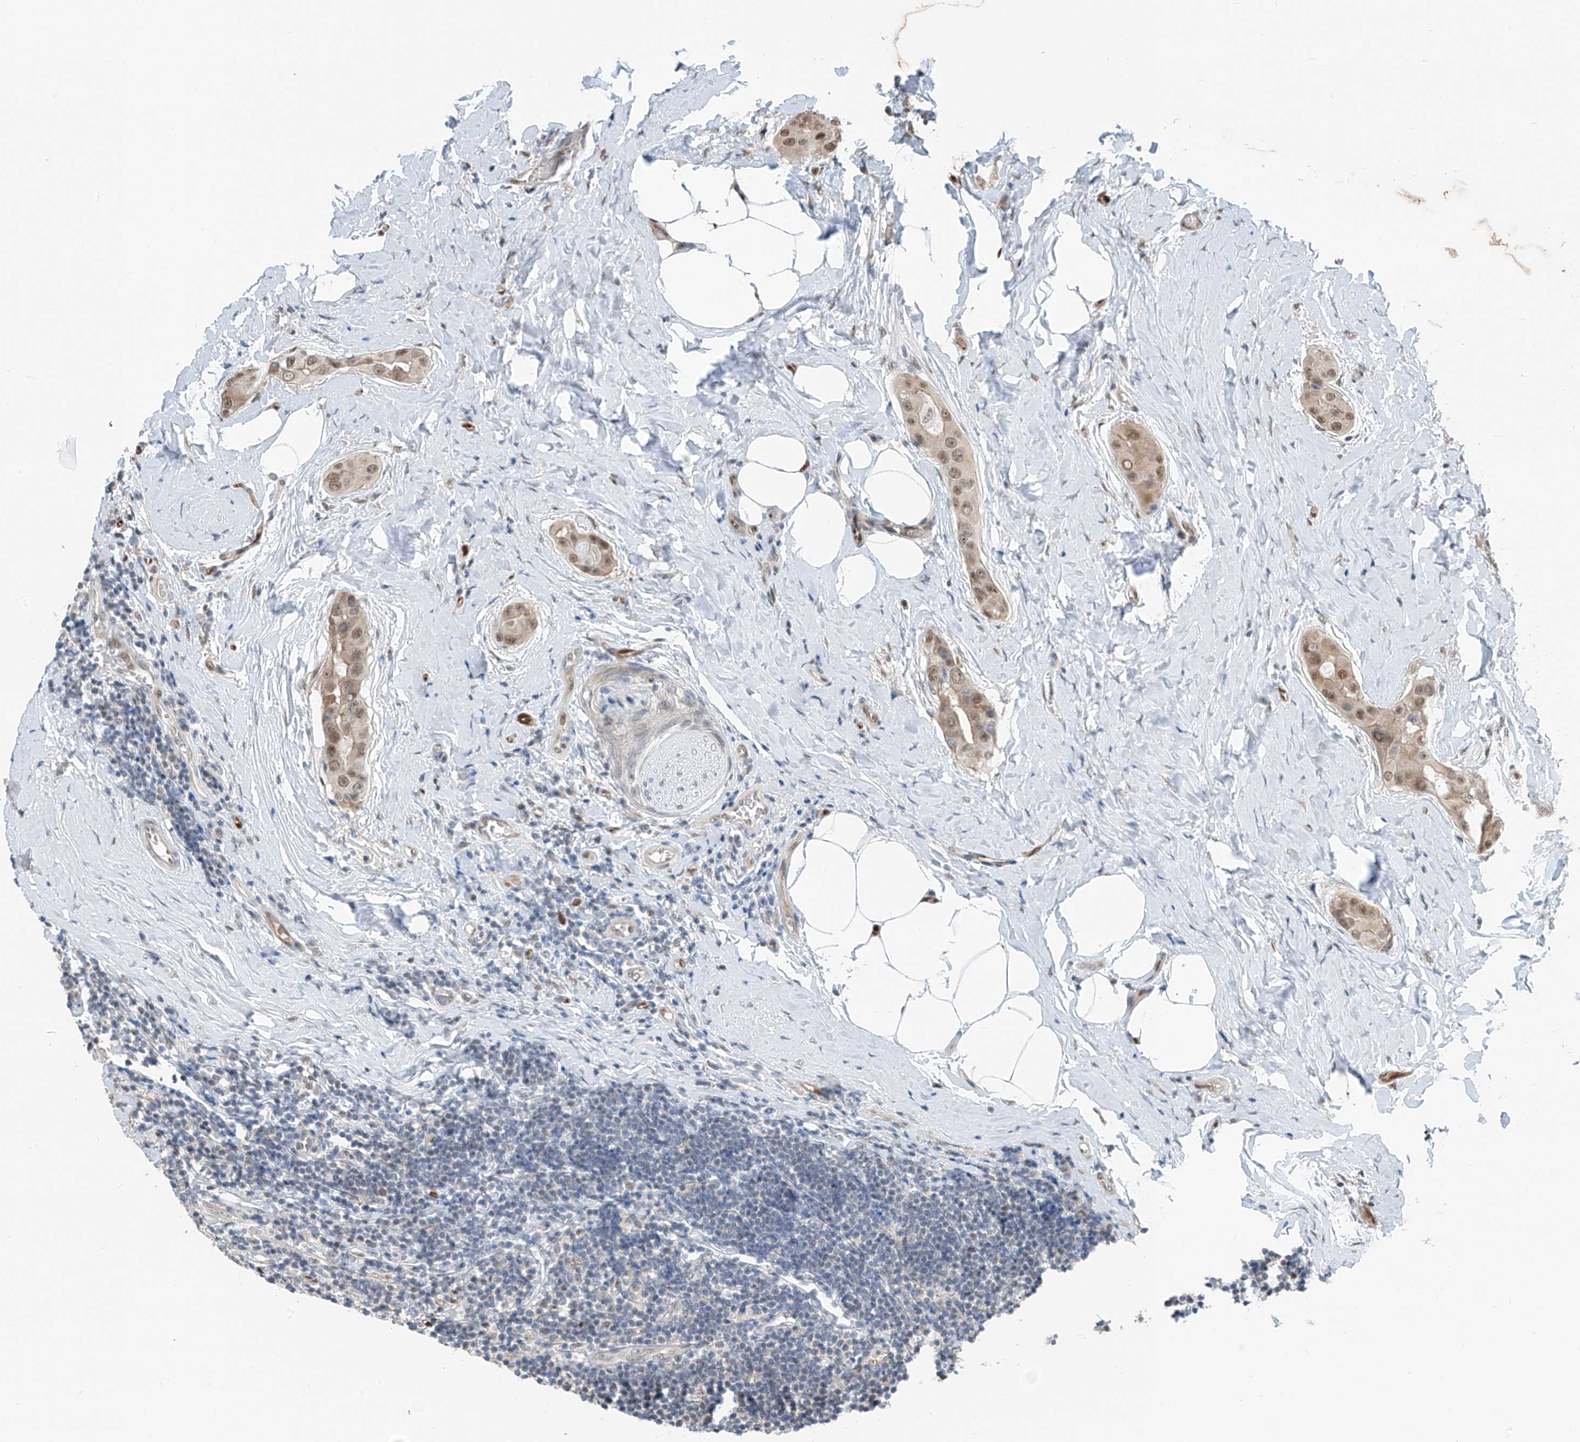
{"staining": {"intensity": "moderate", "quantity": ">75%", "location": "nuclear"}, "tissue": "thyroid cancer", "cell_type": "Tumor cells", "image_type": "cancer", "snomed": [{"axis": "morphology", "description": "Papillary adenocarcinoma, NOS"}, {"axis": "topography", "description": "Thyroid gland"}], "caption": "High-magnification brightfield microscopy of thyroid papillary adenocarcinoma stained with DAB (brown) and counterstained with hematoxylin (blue). tumor cells exhibit moderate nuclear staining is identified in about>75% of cells. (DAB = brown stain, brightfield microscopy at high magnification).", "gene": "RBP7", "patient": {"sex": "male", "age": 33}}